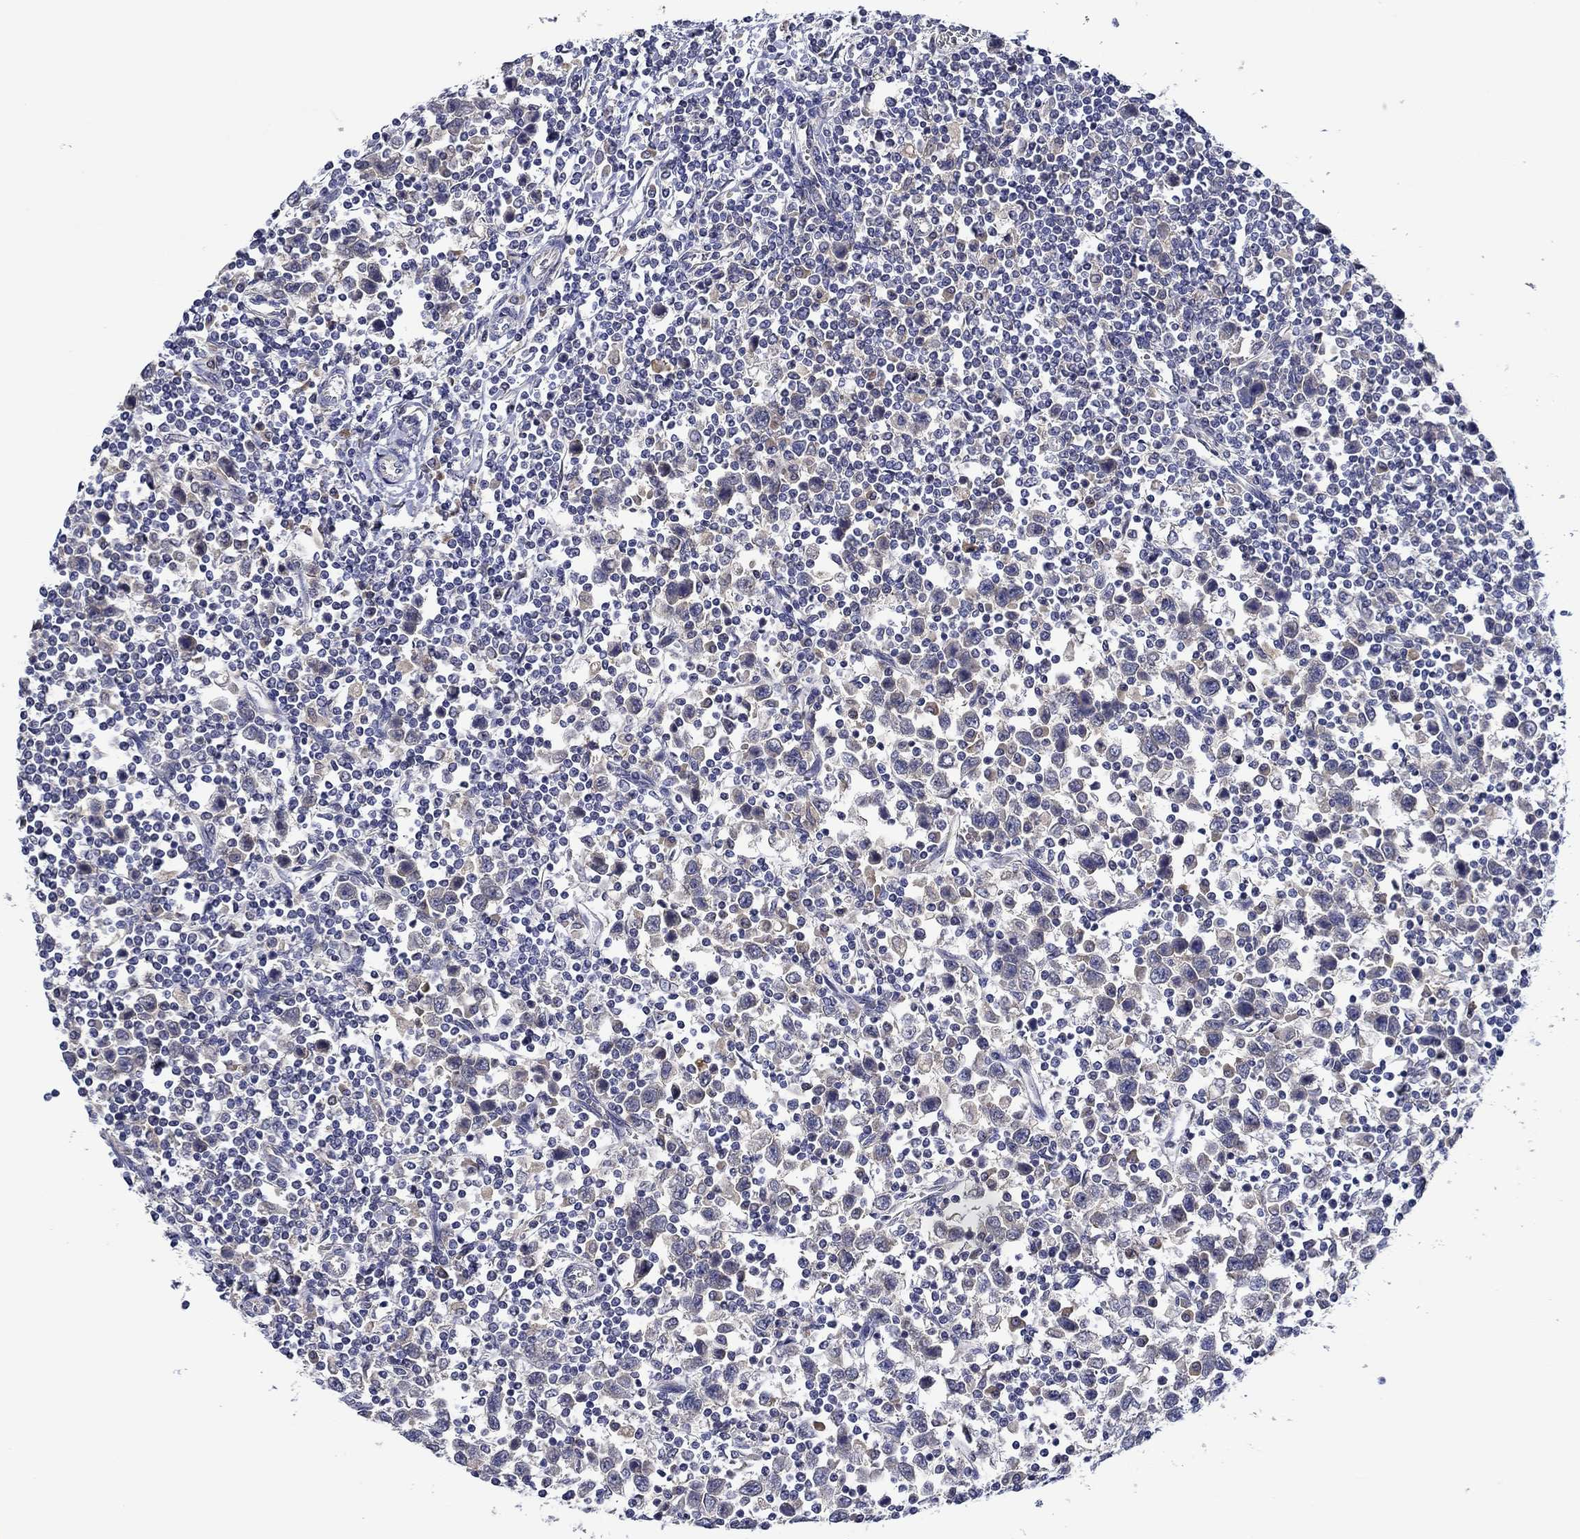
{"staining": {"intensity": "negative", "quantity": "none", "location": "none"}, "tissue": "testis cancer", "cell_type": "Tumor cells", "image_type": "cancer", "snomed": [{"axis": "morphology", "description": "Normal tissue, NOS"}, {"axis": "morphology", "description": "Seminoma, NOS"}, {"axis": "topography", "description": "Testis"}, {"axis": "topography", "description": "Epididymis"}], "caption": "The IHC image has no significant positivity in tumor cells of testis cancer (seminoma) tissue. (DAB (3,3'-diaminobenzidine) immunohistochemistry (IHC), high magnification).", "gene": "CHIT1", "patient": {"sex": "male", "age": 34}}